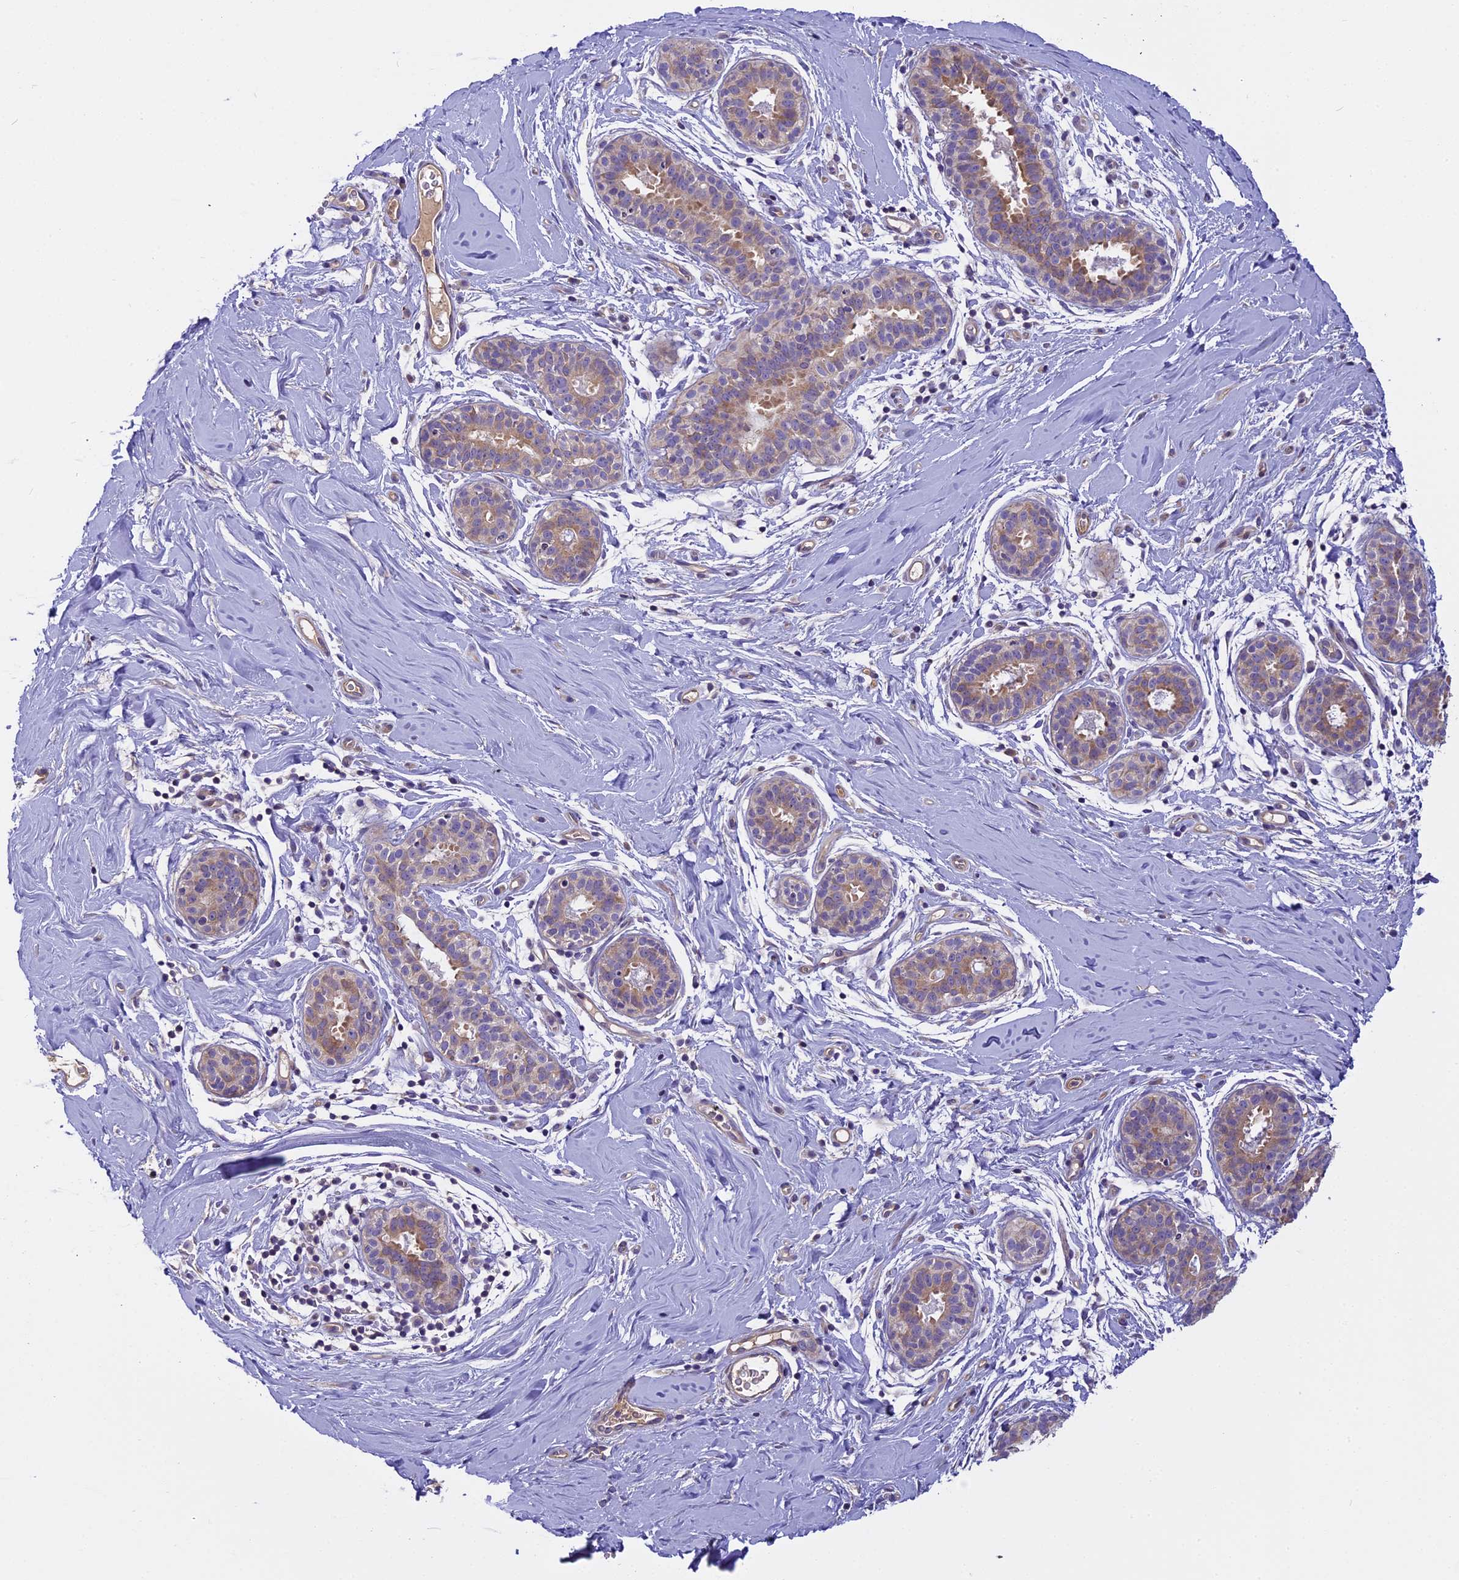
{"staining": {"intensity": "negative", "quantity": "none", "location": "none"}, "tissue": "adipose tissue", "cell_type": "Adipocytes", "image_type": "normal", "snomed": [{"axis": "morphology", "description": "Normal tissue, NOS"}, {"axis": "topography", "description": "Breast"}], "caption": "This is a image of IHC staining of unremarkable adipose tissue, which shows no expression in adipocytes. Nuclei are stained in blue.", "gene": "FAM98C", "patient": {"sex": "female", "age": 26}}